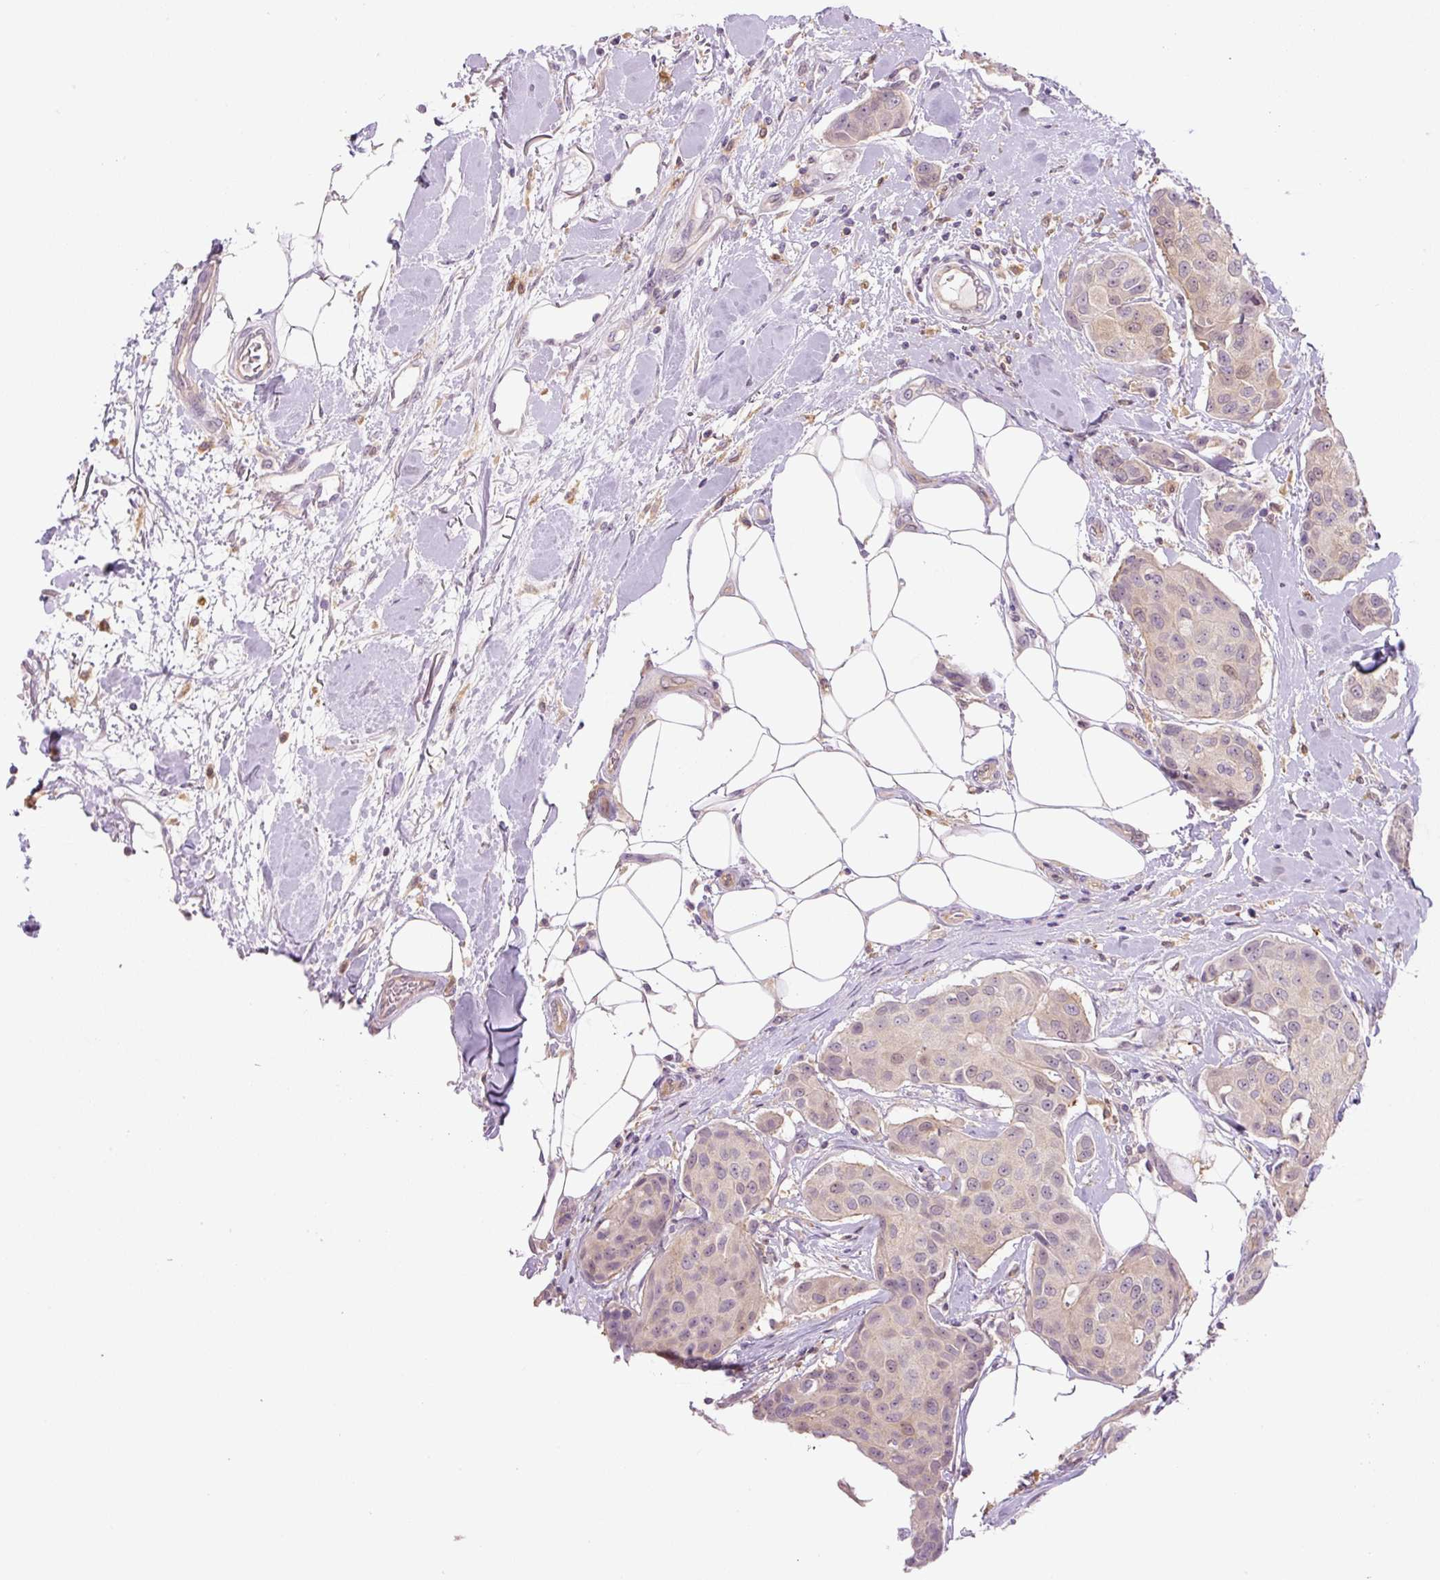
{"staining": {"intensity": "negative", "quantity": "none", "location": "none"}, "tissue": "breast cancer", "cell_type": "Tumor cells", "image_type": "cancer", "snomed": [{"axis": "morphology", "description": "Duct carcinoma"}, {"axis": "topography", "description": "Breast"}, {"axis": "topography", "description": "Lymph node"}], "caption": "Immunohistochemistry (IHC) of human breast invasive ductal carcinoma shows no staining in tumor cells.", "gene": "SPSB2", "patient": {"sex": "female", "age": 80}}